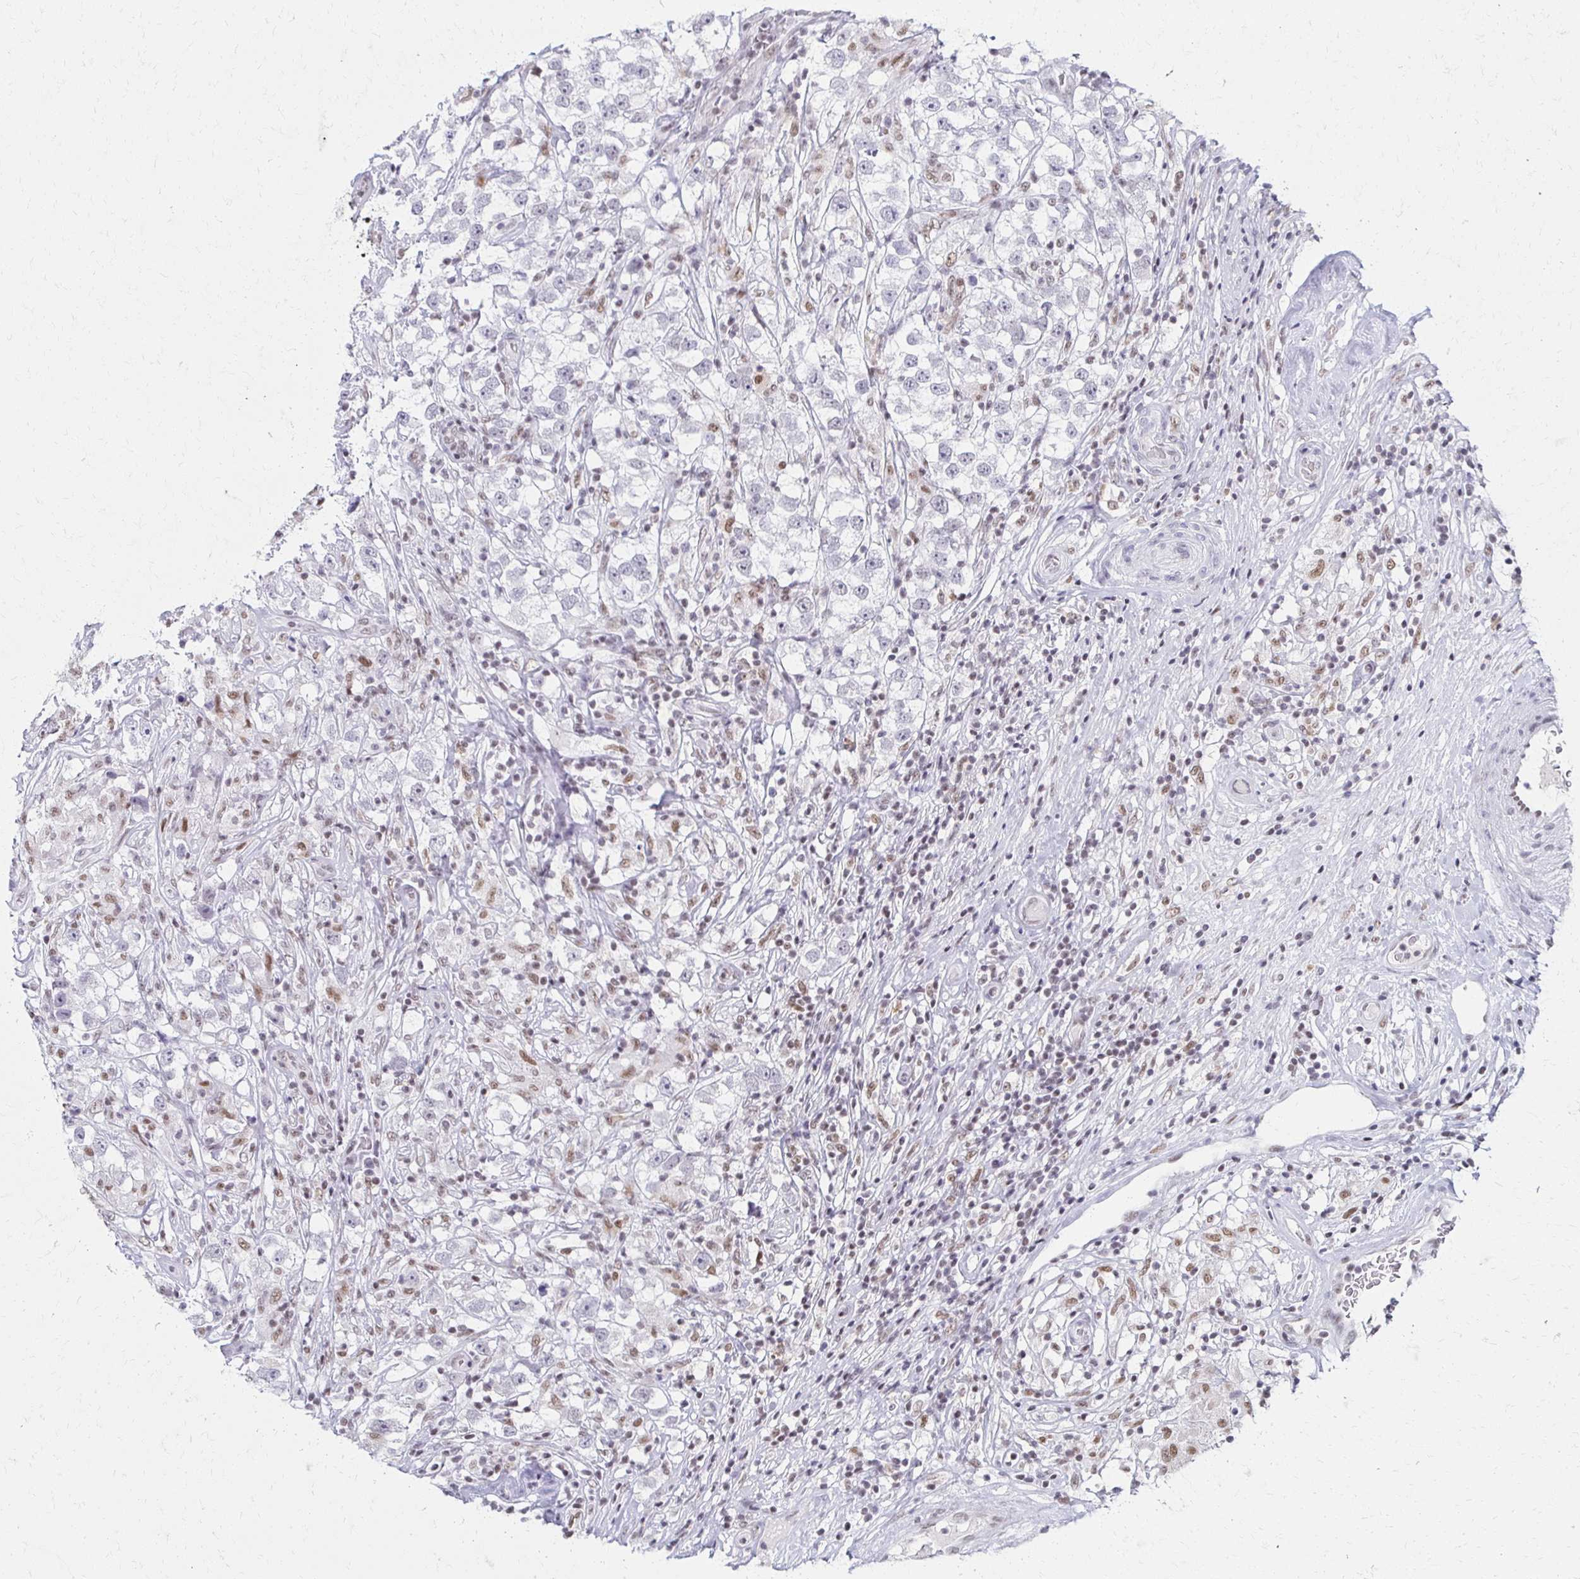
{"staining": {"intensity": "negative", "quantity": "none", "location": "none"}, "tissue": "testis cancer", "cell_type": "Tumor cells", "image_type": "cancer", "snomed": [{"axis": "morphology", "description": "Seminoma, NOS"}, {"axis": "topography", "description": "Testis"}], "caption": "A histopathology image of human testis seminoma is negative for staining in tumor cells. Nuclei are stained in blue.", "gene": "IRF7", "patient": {"sex": "male", "age": 46}}